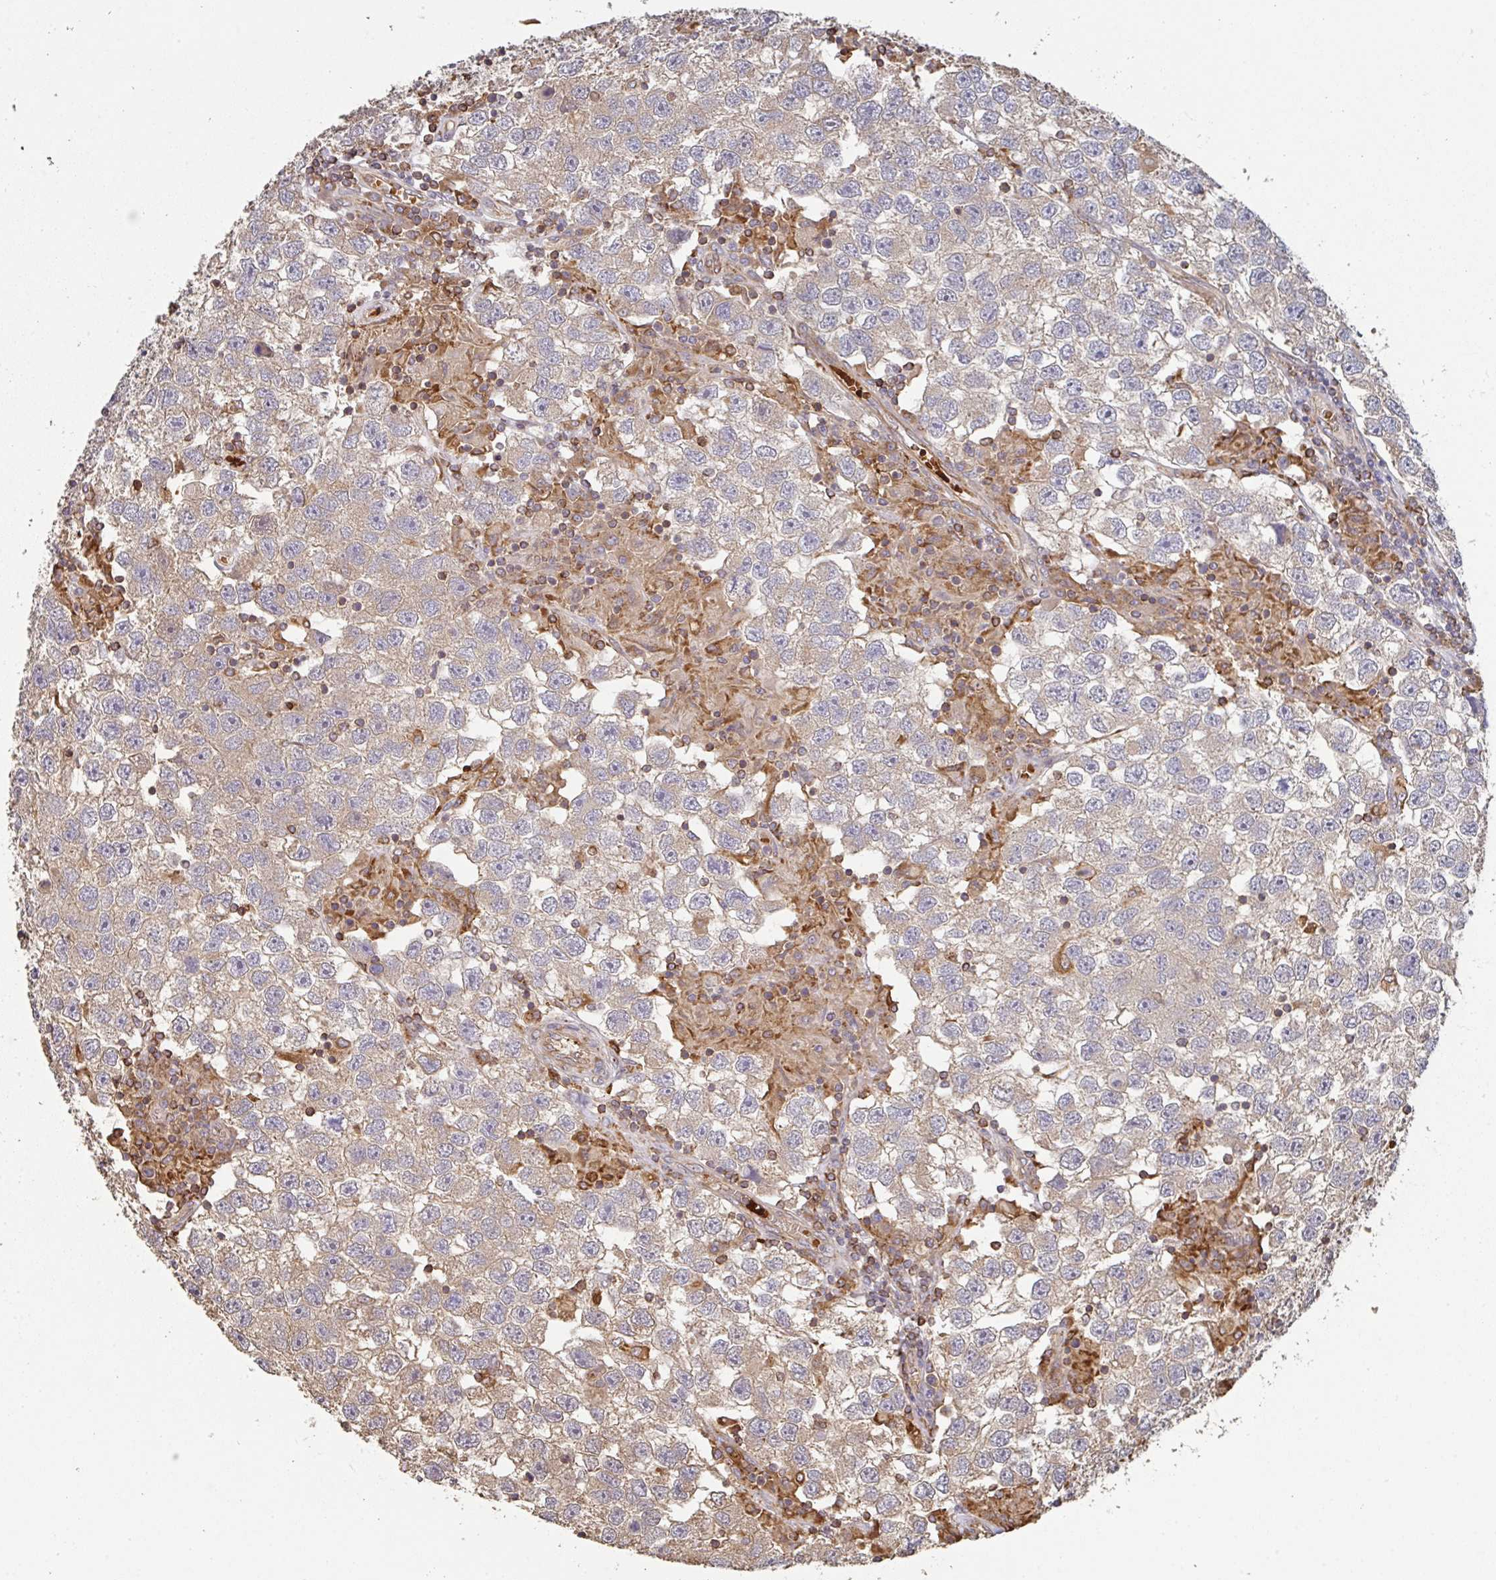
{"staining": {"intensity": "moderate", "quantity": ">75%", "location": "cytoplasmic/membranous"}, "tissue": "testis cancer", "cell_type": "Tumor cells", "image_type": "cancer", "snomed": [{"axis": "morphology", "description": "Seminoma, NOS"}, {"axis": "topography", "description": "Testis"}], "caption": "IHC histopathology image of neoplastic tissue: human testis cancer stained using immunohistochemistry (IHC) displays medium levels of moderate protein expression localized specifically in the cytoplasmic/membranous of tumor cells, appearing as a cytoplasmic/membranous brown color.", "gene": "POLG", "patient": {"sex": "male", "age": 26}}